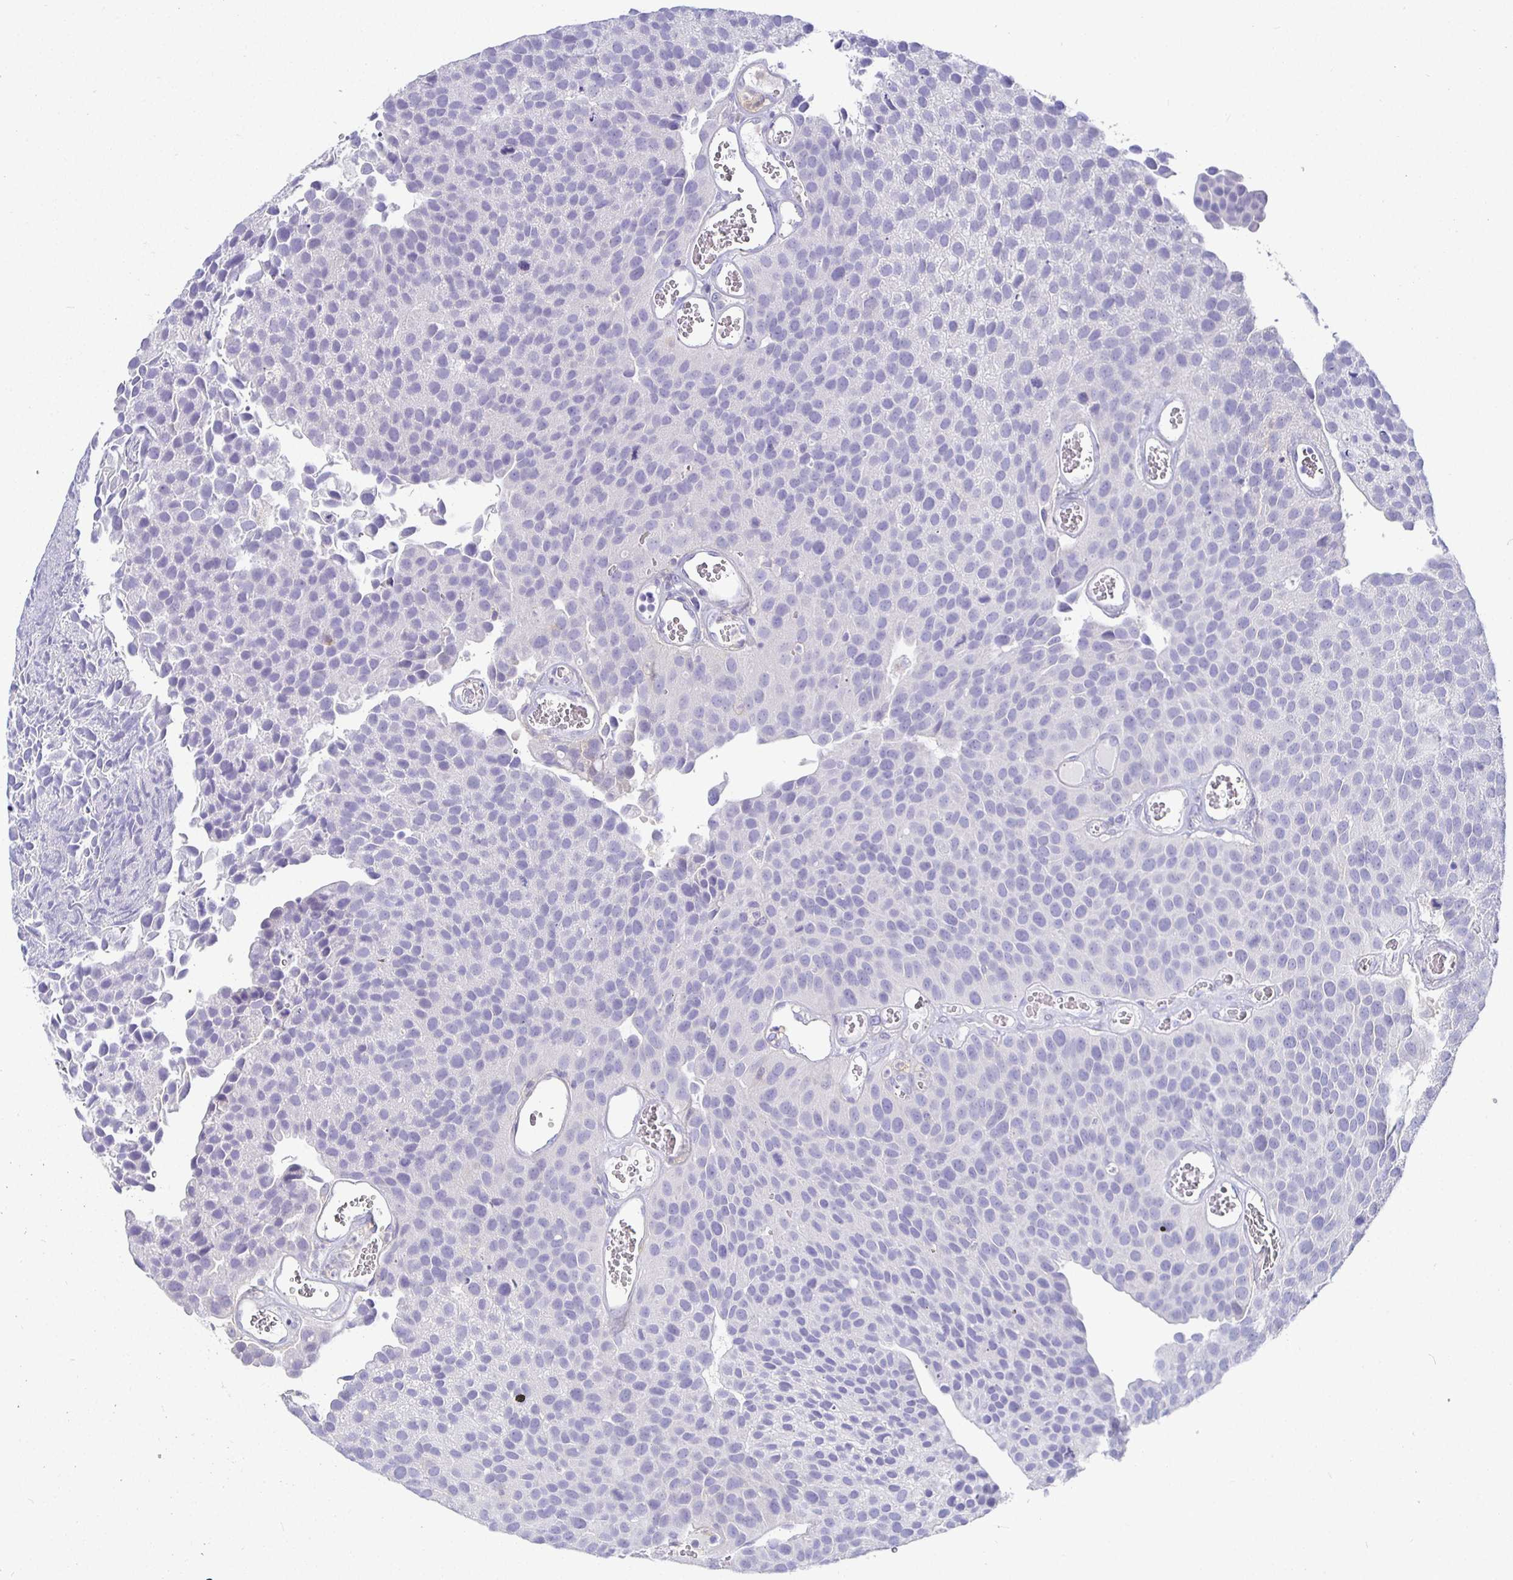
{"staining": {"intensity": "negative", "quantity": "none", "location": "none"}, "tissue": "urothelial cancer", "cell_type": "Tumor cells", "image_type": "cancer", "snomed": [{"axis": "morphology", "description": "Urothelial carcinoma, Low grade"}, {"axis": "topography", "description": "Urinary bladder"}], "caption": "Micrograph shows no significant protein positivity in tumor cells of urothelial cancer.", "gene": "SIRPA", "patient": {"sex": "female", "age": 69}}